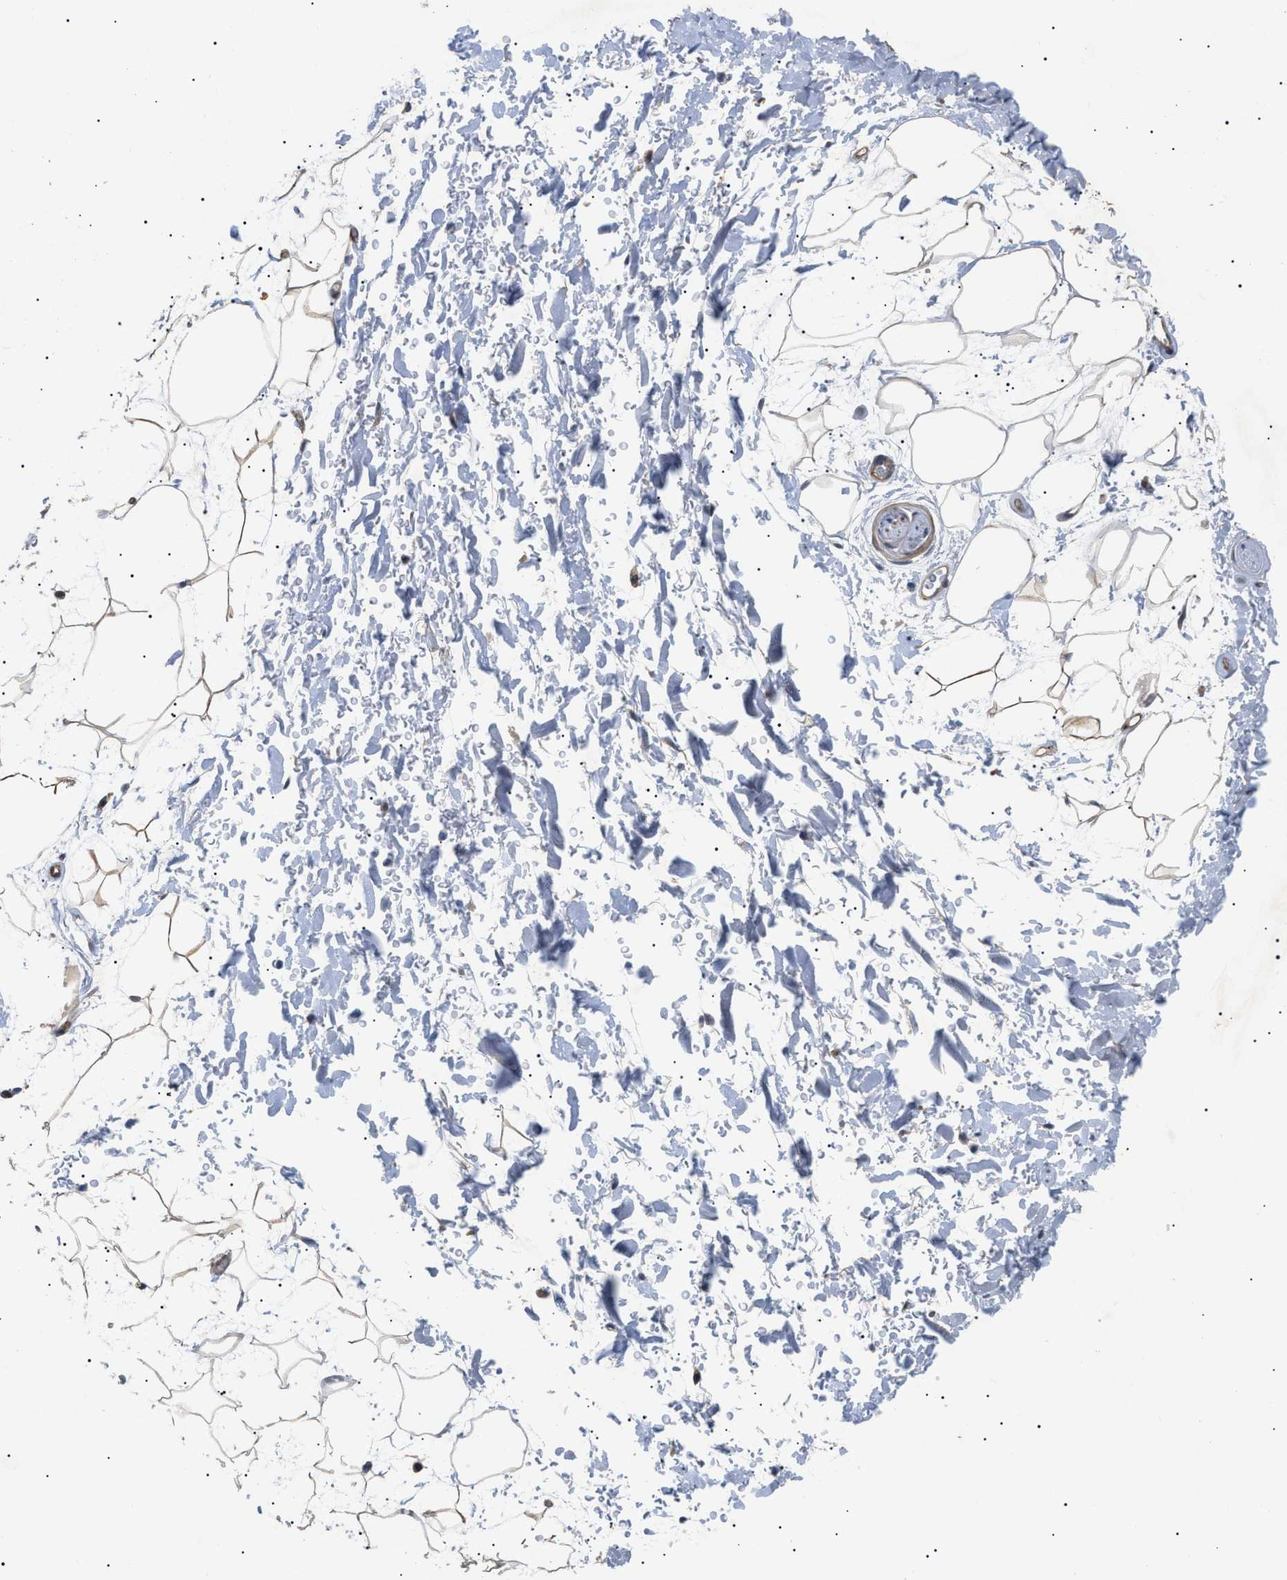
{"staining": {"intensity": "moderate", "quantity": "25%-75%", "location": "cytoplasmic/membranous"}, "tissue": "adipose tissue", "cell_type": "Adipocytes", "image_type": "normal", "snomed": [{"axis": "morphology", "description": "Normal tissue, NOS"}, {"axis": "topography", "description": "Soft tissue"}], "caption": "A brown stain shows moderate cytoplasmic/membranous expression of a protein in adipocytes of normal human adipose tissue.", "gene": "CRCP", "patient": {"sex": "male", "age": 72}}